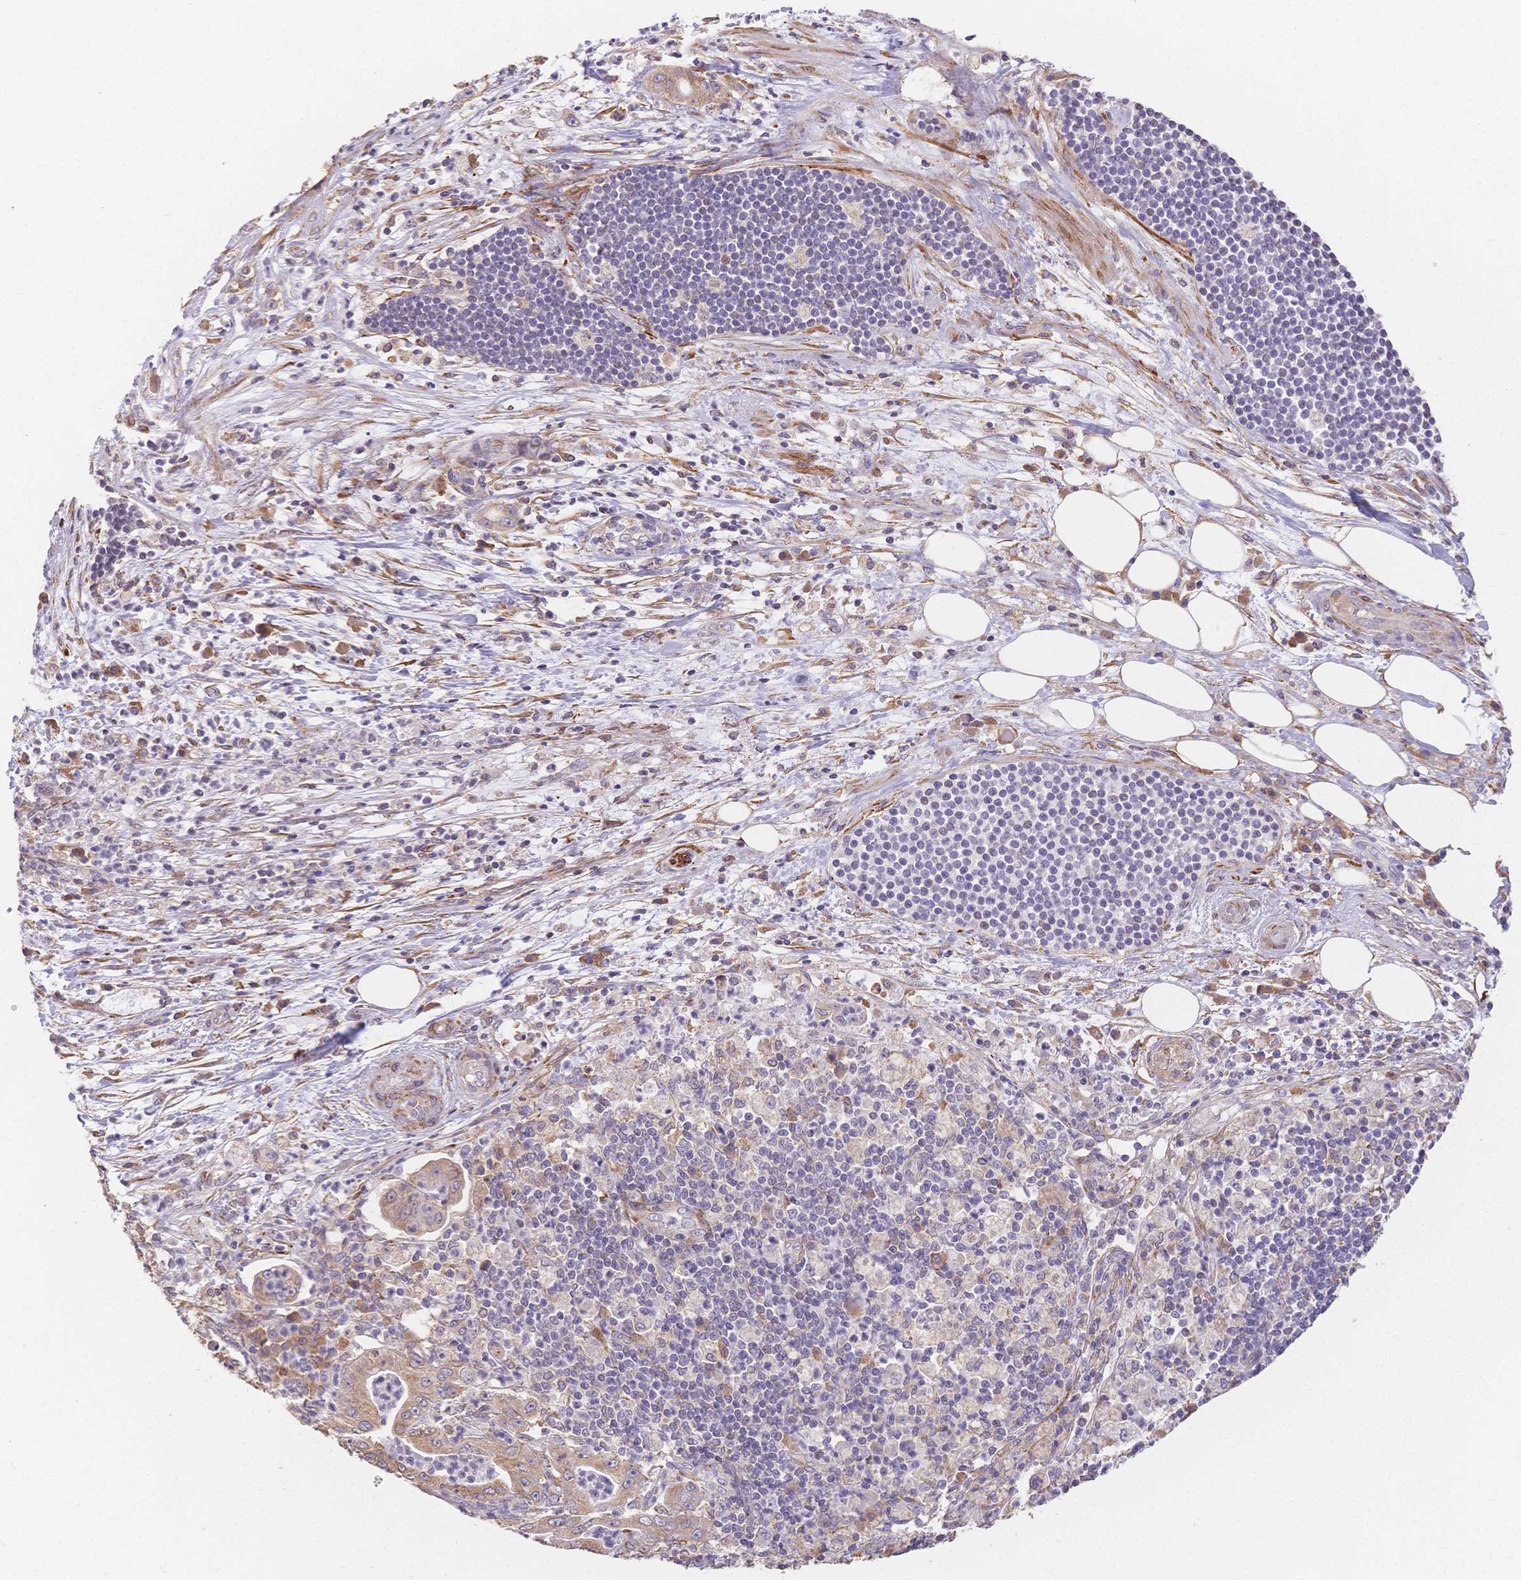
{"staining": {"intensity": "weak", "quantity": ">75%", "location": "cytoplasmic/membranous"}, "tissue": "pancreatic cancer", "cell_type": "Tumor cells", "image_type": "cancer", "snomed": [{"axis": "morphology", "description": "Adenocarcinoma, NOS"}, {"axis": "topography", "description": "Pancreas"}], "caption": "Brown immunohistochemical staining in adenocarcinoma (pancreatic) exhibits weak cytoplasmic/membranous positivity in about >75% of tumor cells.", "gene": "HS3ST5", "patient": {"sex": "male", "age": 71}}